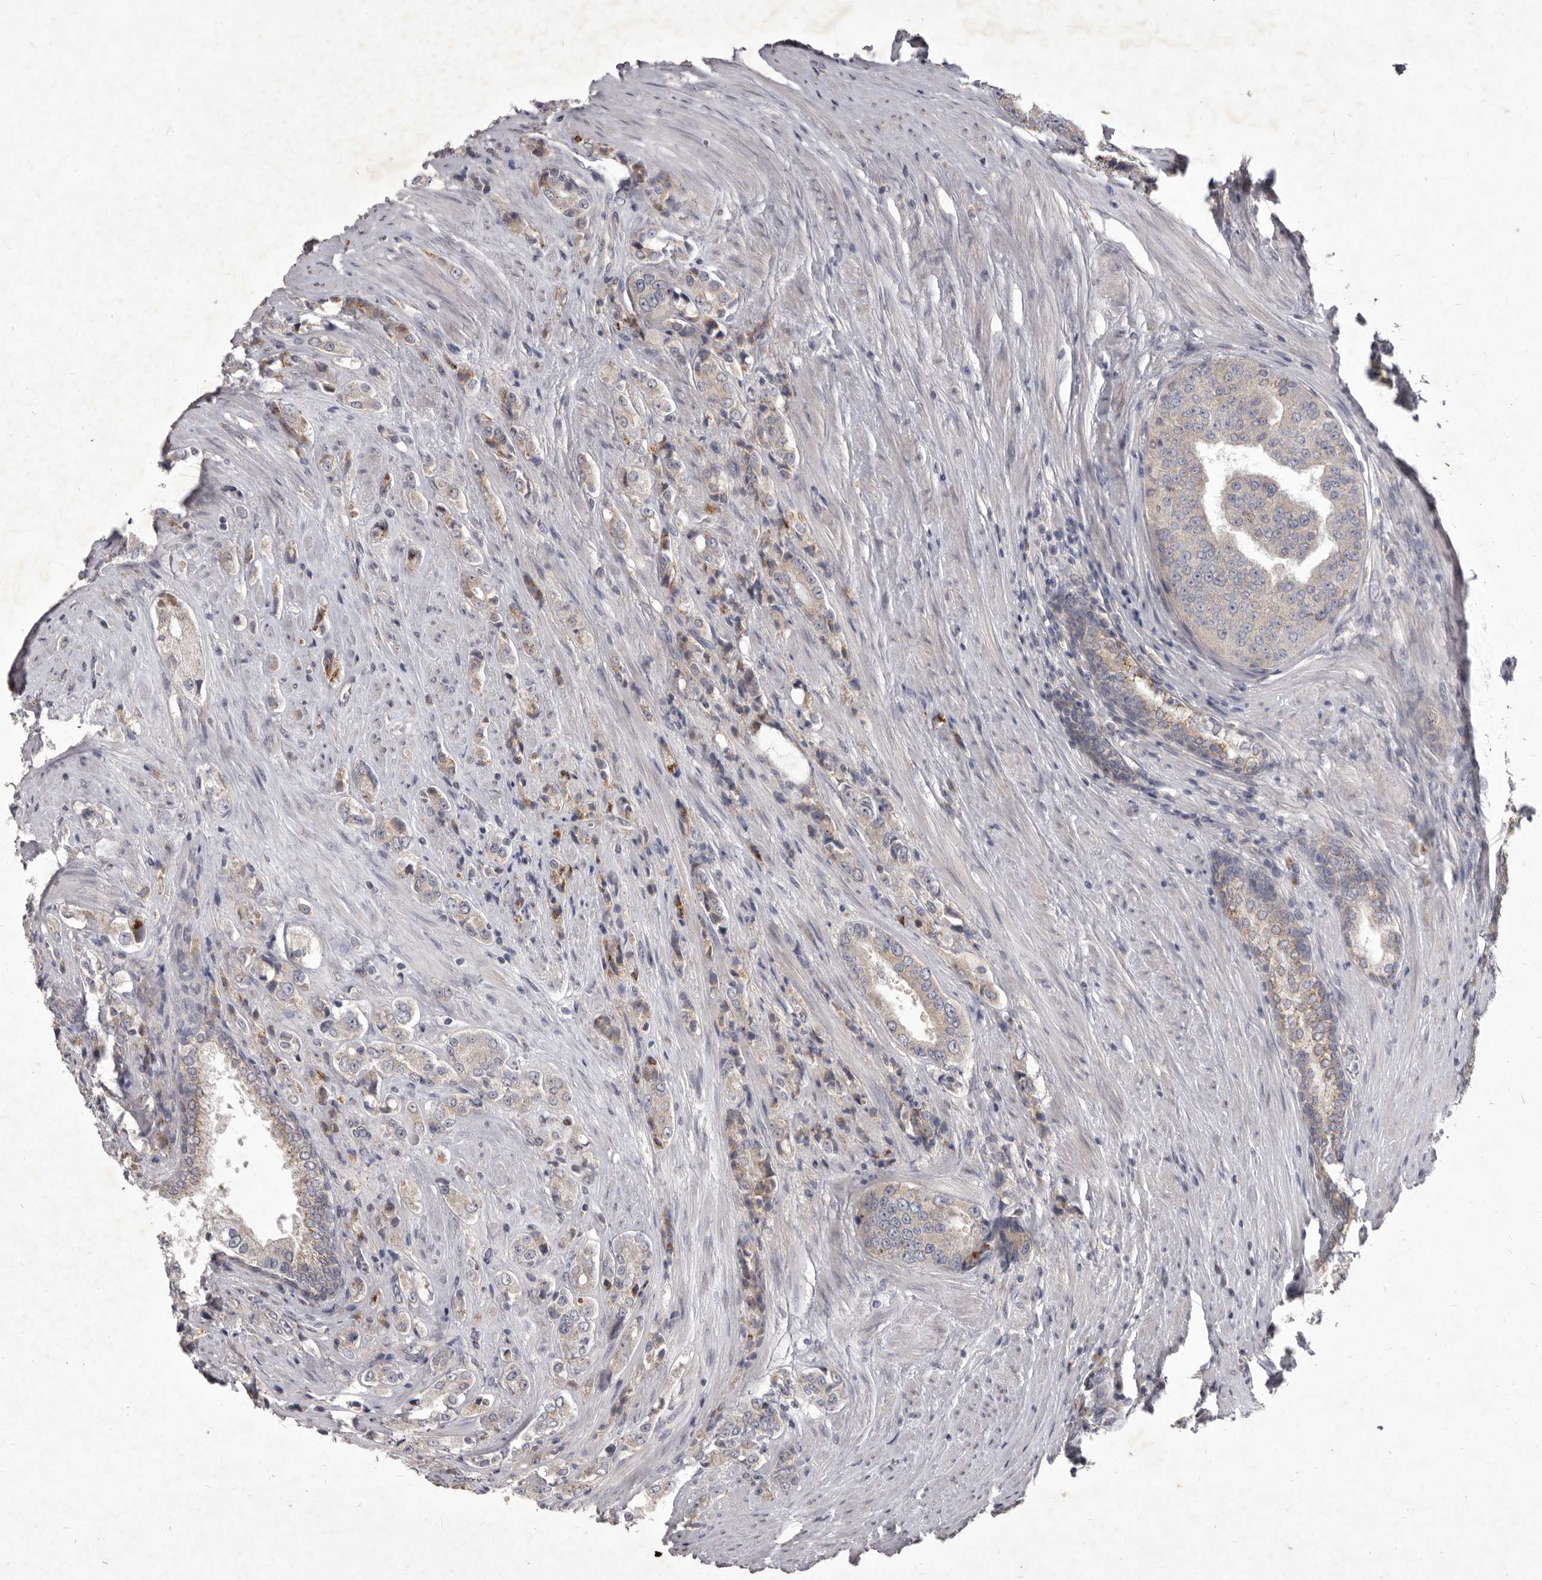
{"staining": {"intensity": "weak", "quantity": "<25%", "location": "cytoplasmic/membranous"}, "tissue": "prostate cancer", "cell_type": "Tumor cells", "image_type": "cancer", "snomed": [{"axis": "morphology", "description": "Adenocarcinoma, High grade"}, {"axis": "topography", "description": "Prostate"}], "caption": "A histopathology image of prostate cancer stained for a protein exhibits no brown staining in tumor cells.", "gene": "P2RX6", "patient": {"sex": "male", "age": 61}}